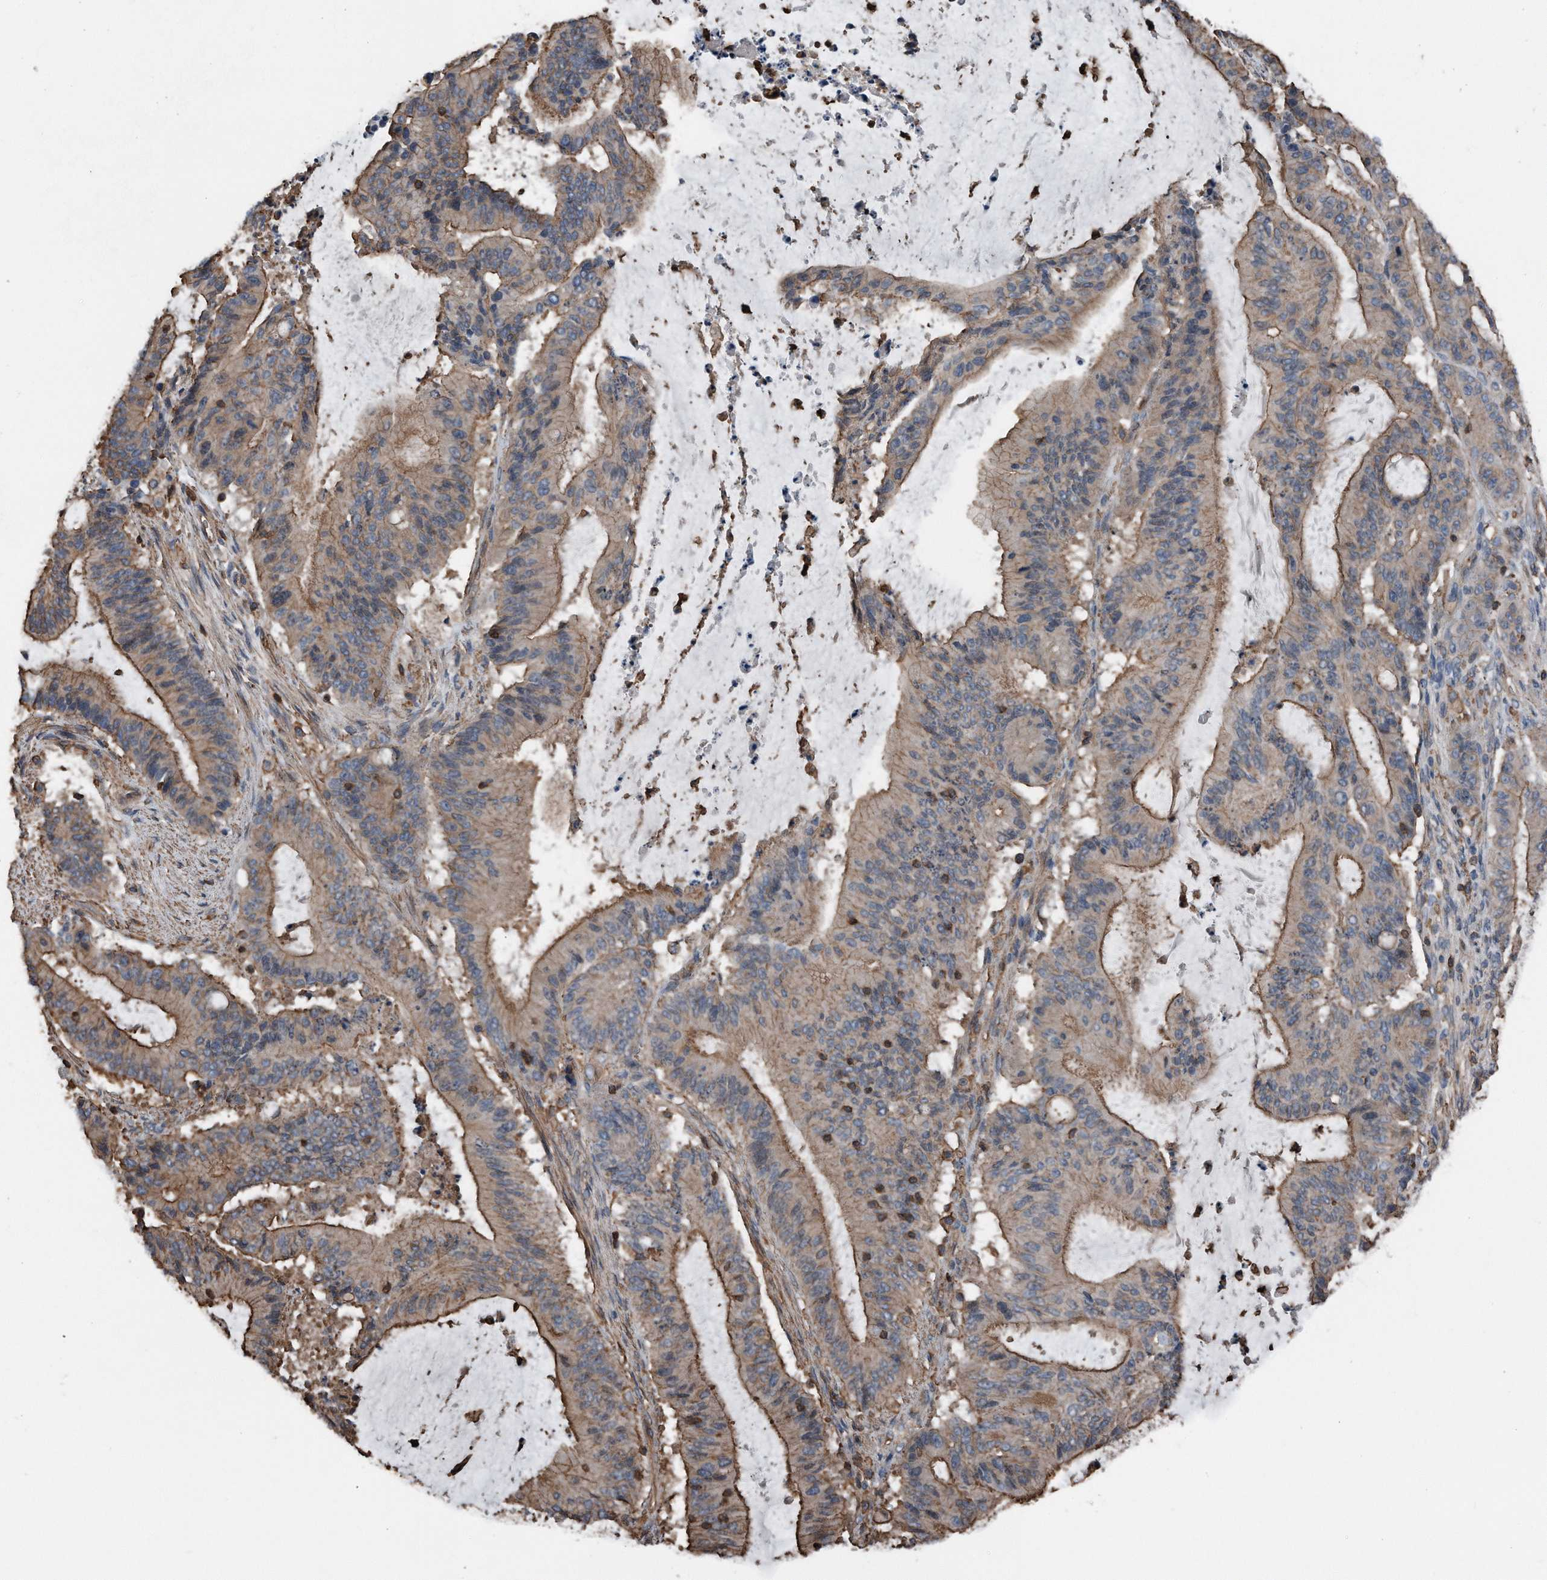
{"staining": {"intensity": "moderate", "quantity": ">75%", "location": "cytoplasmic/membranous"}, "tissue": "liver cancer", "cell_type": "Tumor cells", "image_type": "cancer", "snomed": [{"axis": "morphology", "description": "Normal tissue, NOS"}, {"axis": "morphology", "description": "Cholangiocarcinoma"}, {"axis": "topography", "description": "Liver"}, {"axis": "topography", "description": "Peripheral nerve tissue"}], "caption": "Moderate cytoplasmic/membranous protein expression is appreciated in about >75% of tumor cells in cholangiocarcinoma (liver).", "gene": "RSPO3", "patient": {"sex": "female", "age": 73}}